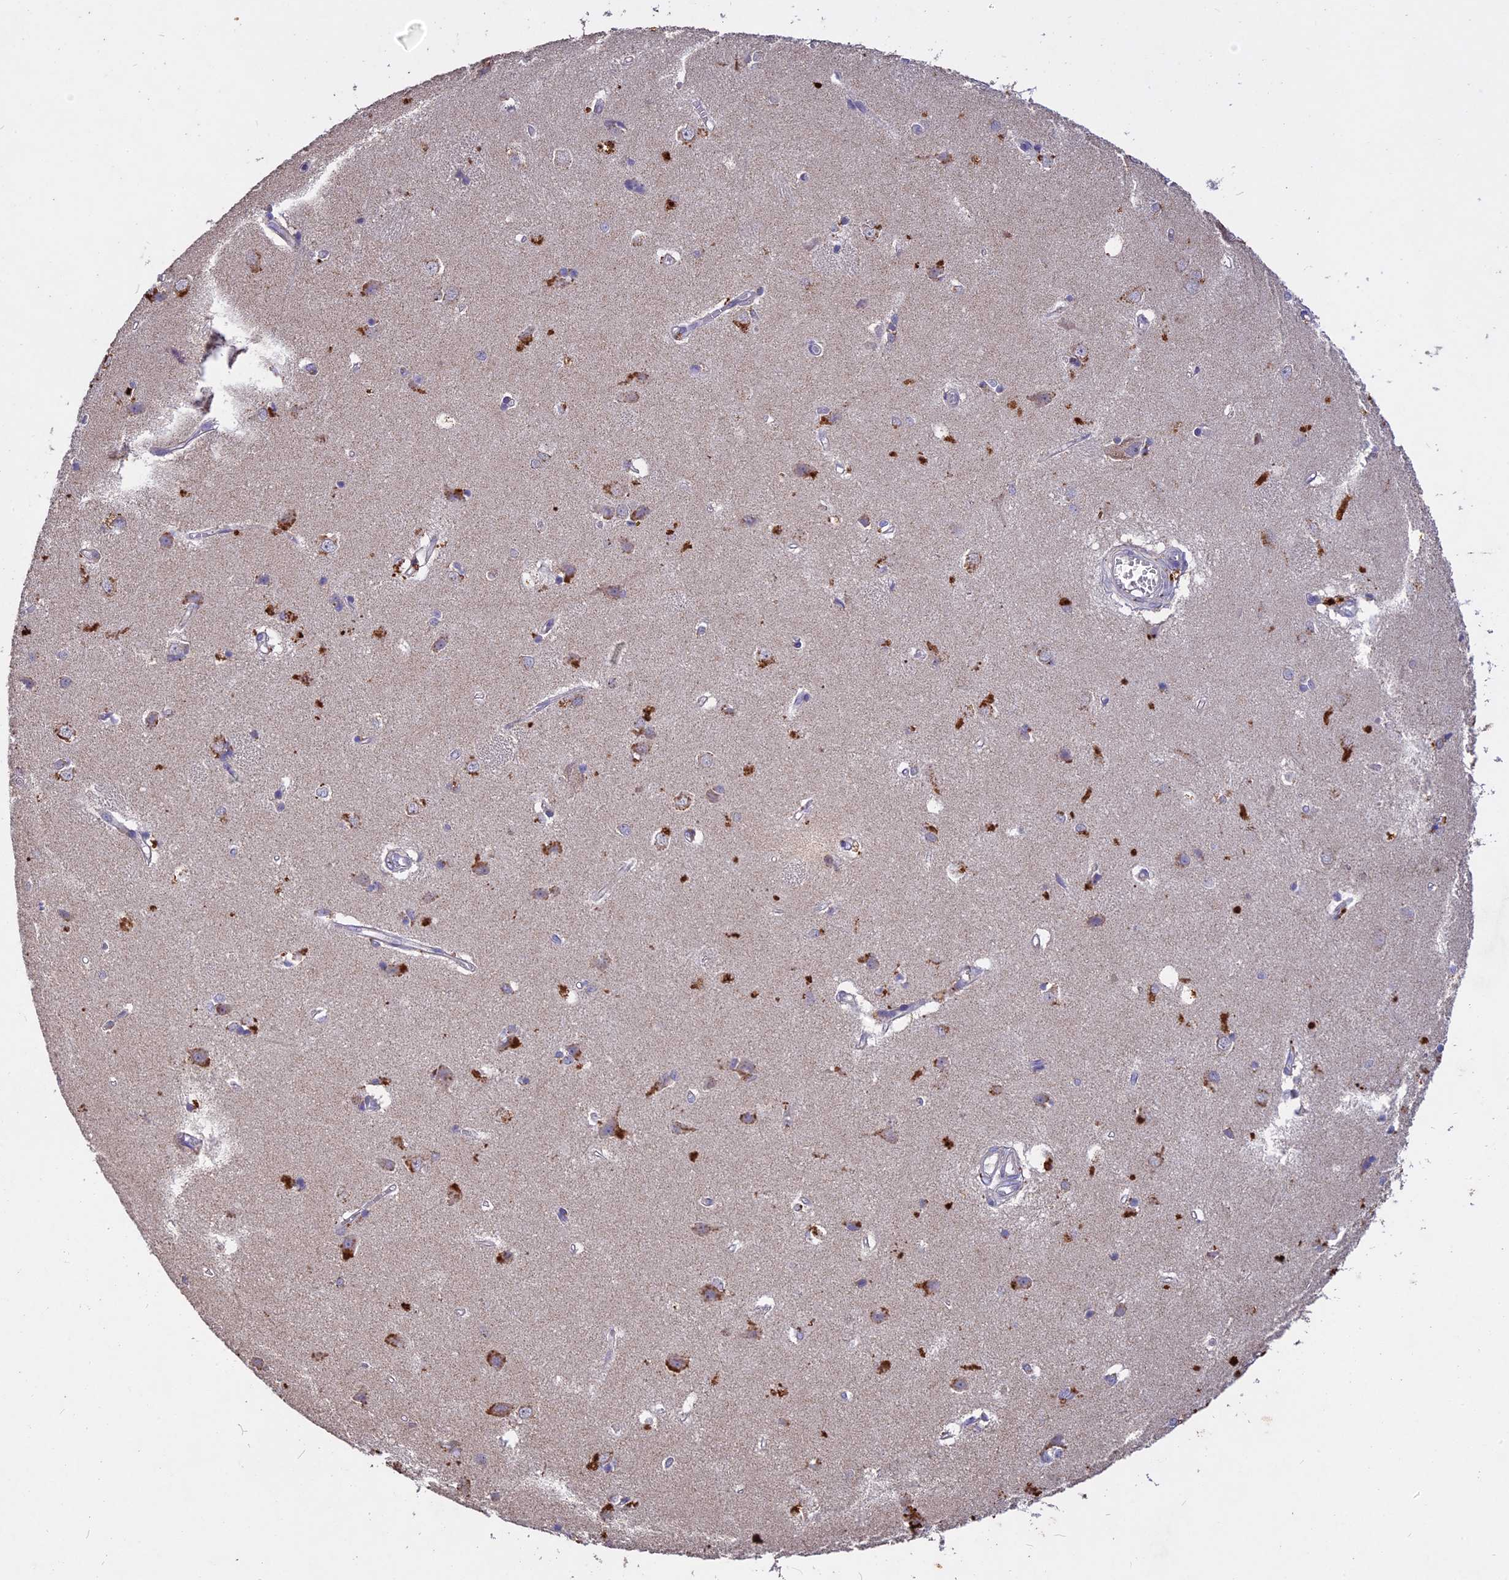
{"staining": {"intensity": "weak", "quantity": "<25%", "location": "cytoplasmic/membranous"}, "tissue": "caudate", "cell_type": "Glial cells", "image_type": "normal", "snomed": [{"axis": "morphology", "description": "Normal tissue, NOS"}, {"axis": "topography", "description": "Lateral ventricle wall"}], "caption": "The histopathology image shows no staining of glial cells in unremarkable caudate. (DAB (3,3'-diaminobenzidine) immunohistochemistry (IHC), high magnification).", "gene": "SLC26A4", "patient": {"sex": "male", "age": 37}}